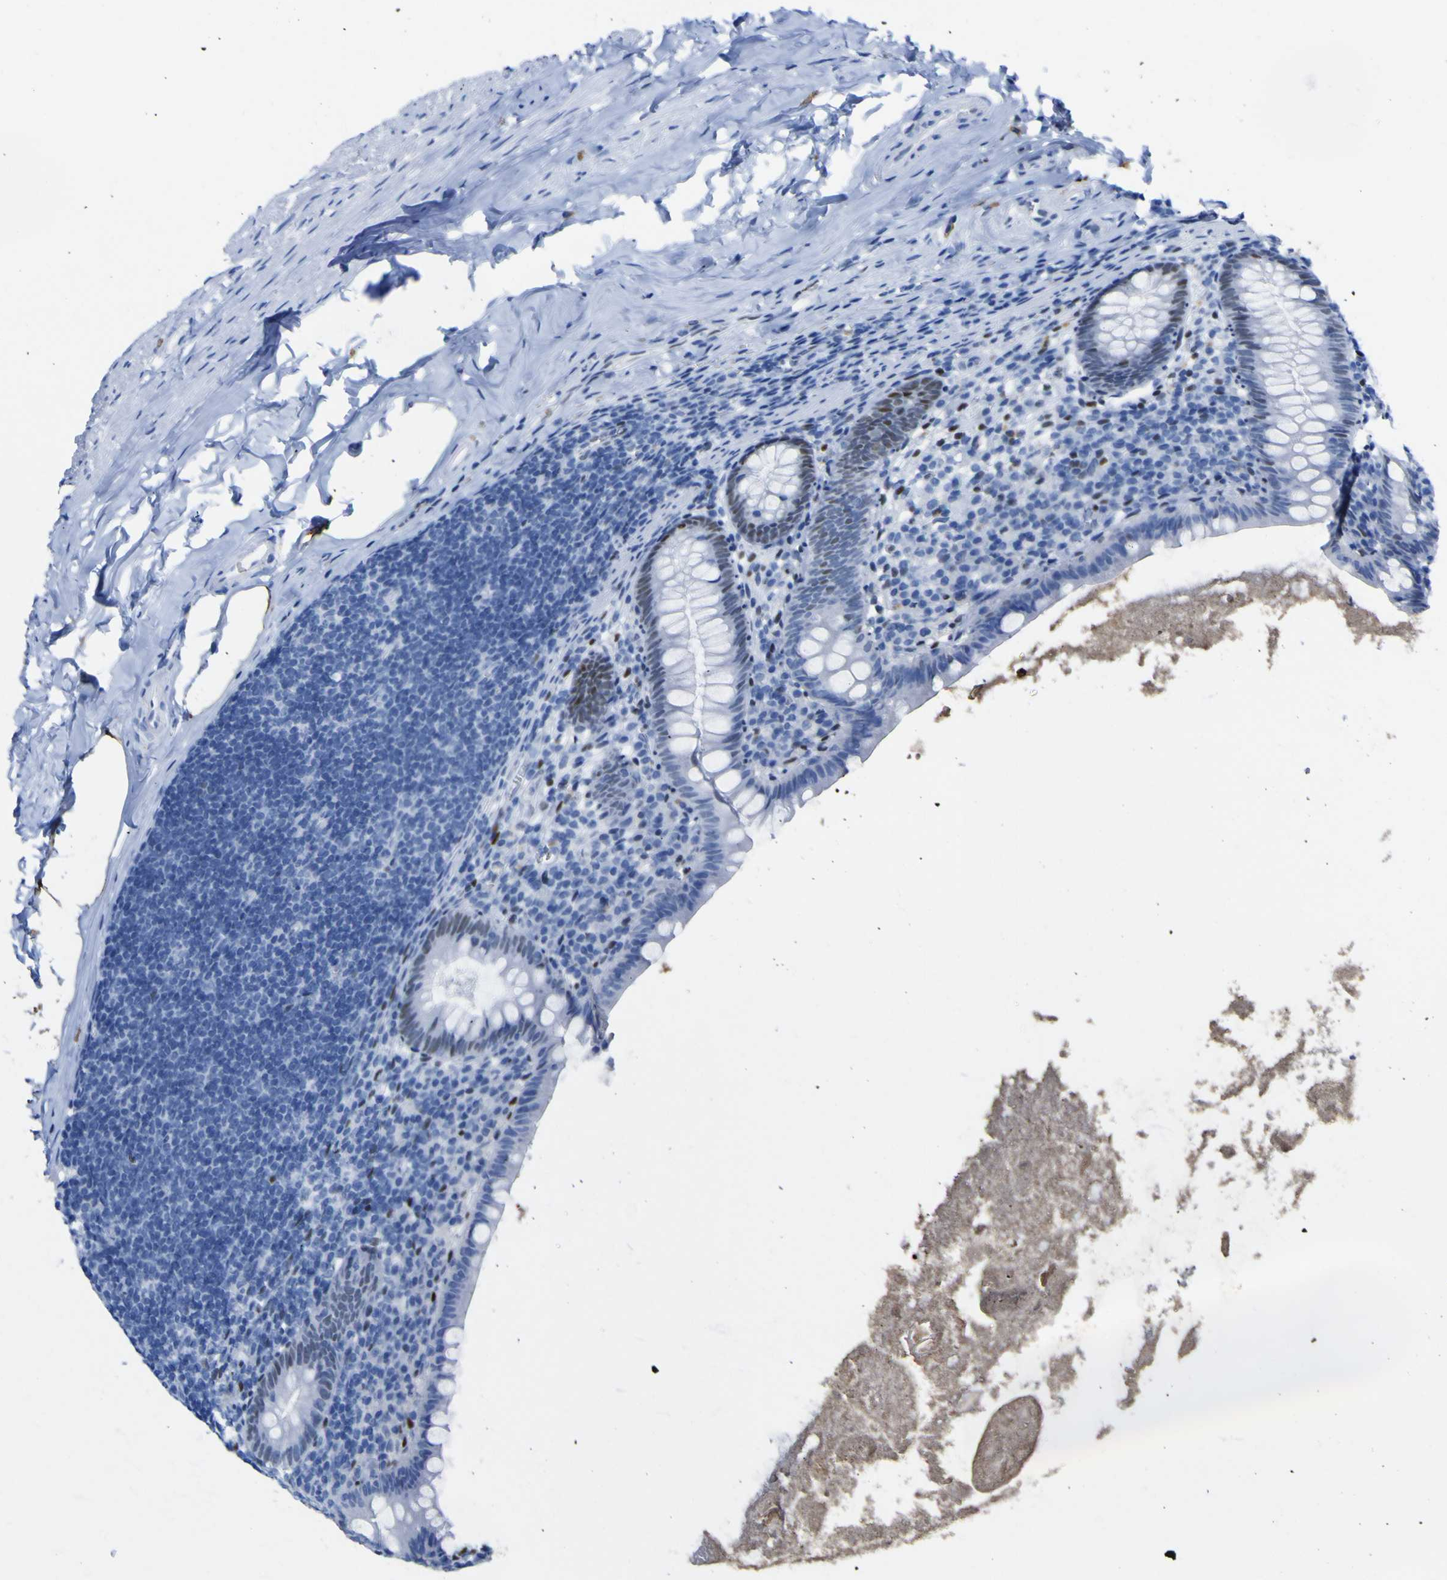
{"staining": {"intensity": "moderate", "quantity": "<25%", "location": "nuclear"}, "tissue": "appendix", "cell_type": "Glandular cells", "image_type": "normal", "snomed": [{"axis": "morphology", "description": "Normal tissue, NOS"}, {"axis": "topography", "description": "Appendix"}], "caption": "An immunohistochemistry (IHC) image of unremarkable tissue is shown. Protein staining in brown labels moderate nuclear positivity in appendix within glandular cells.", "gene": "DACH1", "patient": {"sex": "male", "age": 52}}